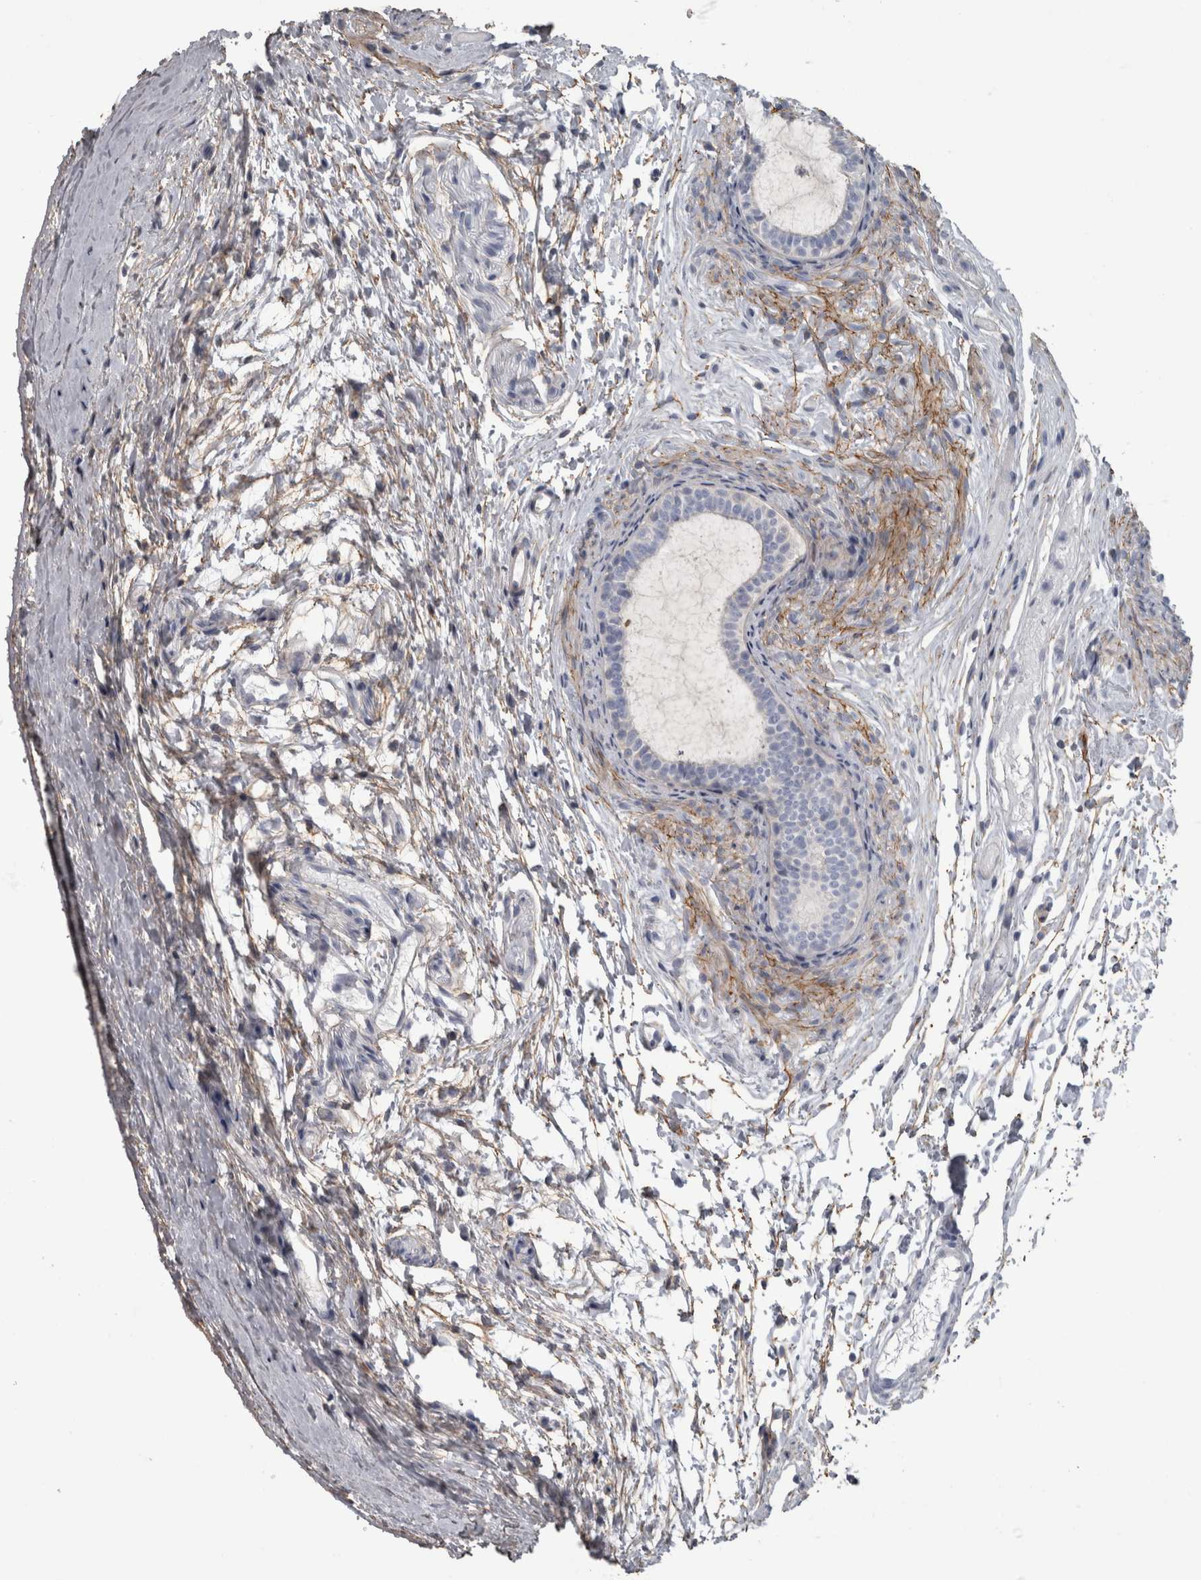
{"staining": {"intensity": "moderate", "quantity": "<25%", "location": "cytoplasmic/membranous"}, "tissue": "epididymis", "cell_type": "Glandular cells", "image_type": "normal", "snomed": [{"axis": "morphology", "description": "Normal tissue, NOS"}, {"axis": "topography", "description": "Epididymis"}], "caption": "IHC (DAB (3,3'-diaminobenzidine)) staining of benign human epididymis exhibits moderate cytoplasmic/membranous protein expression in approximately <25% of glandular cells. Immunohistochemistry stains the protein of interest in brown and the nuclei are stained blue.", "gene": "EFEMP2", "patient": {"sex": "male", "age": 5}}